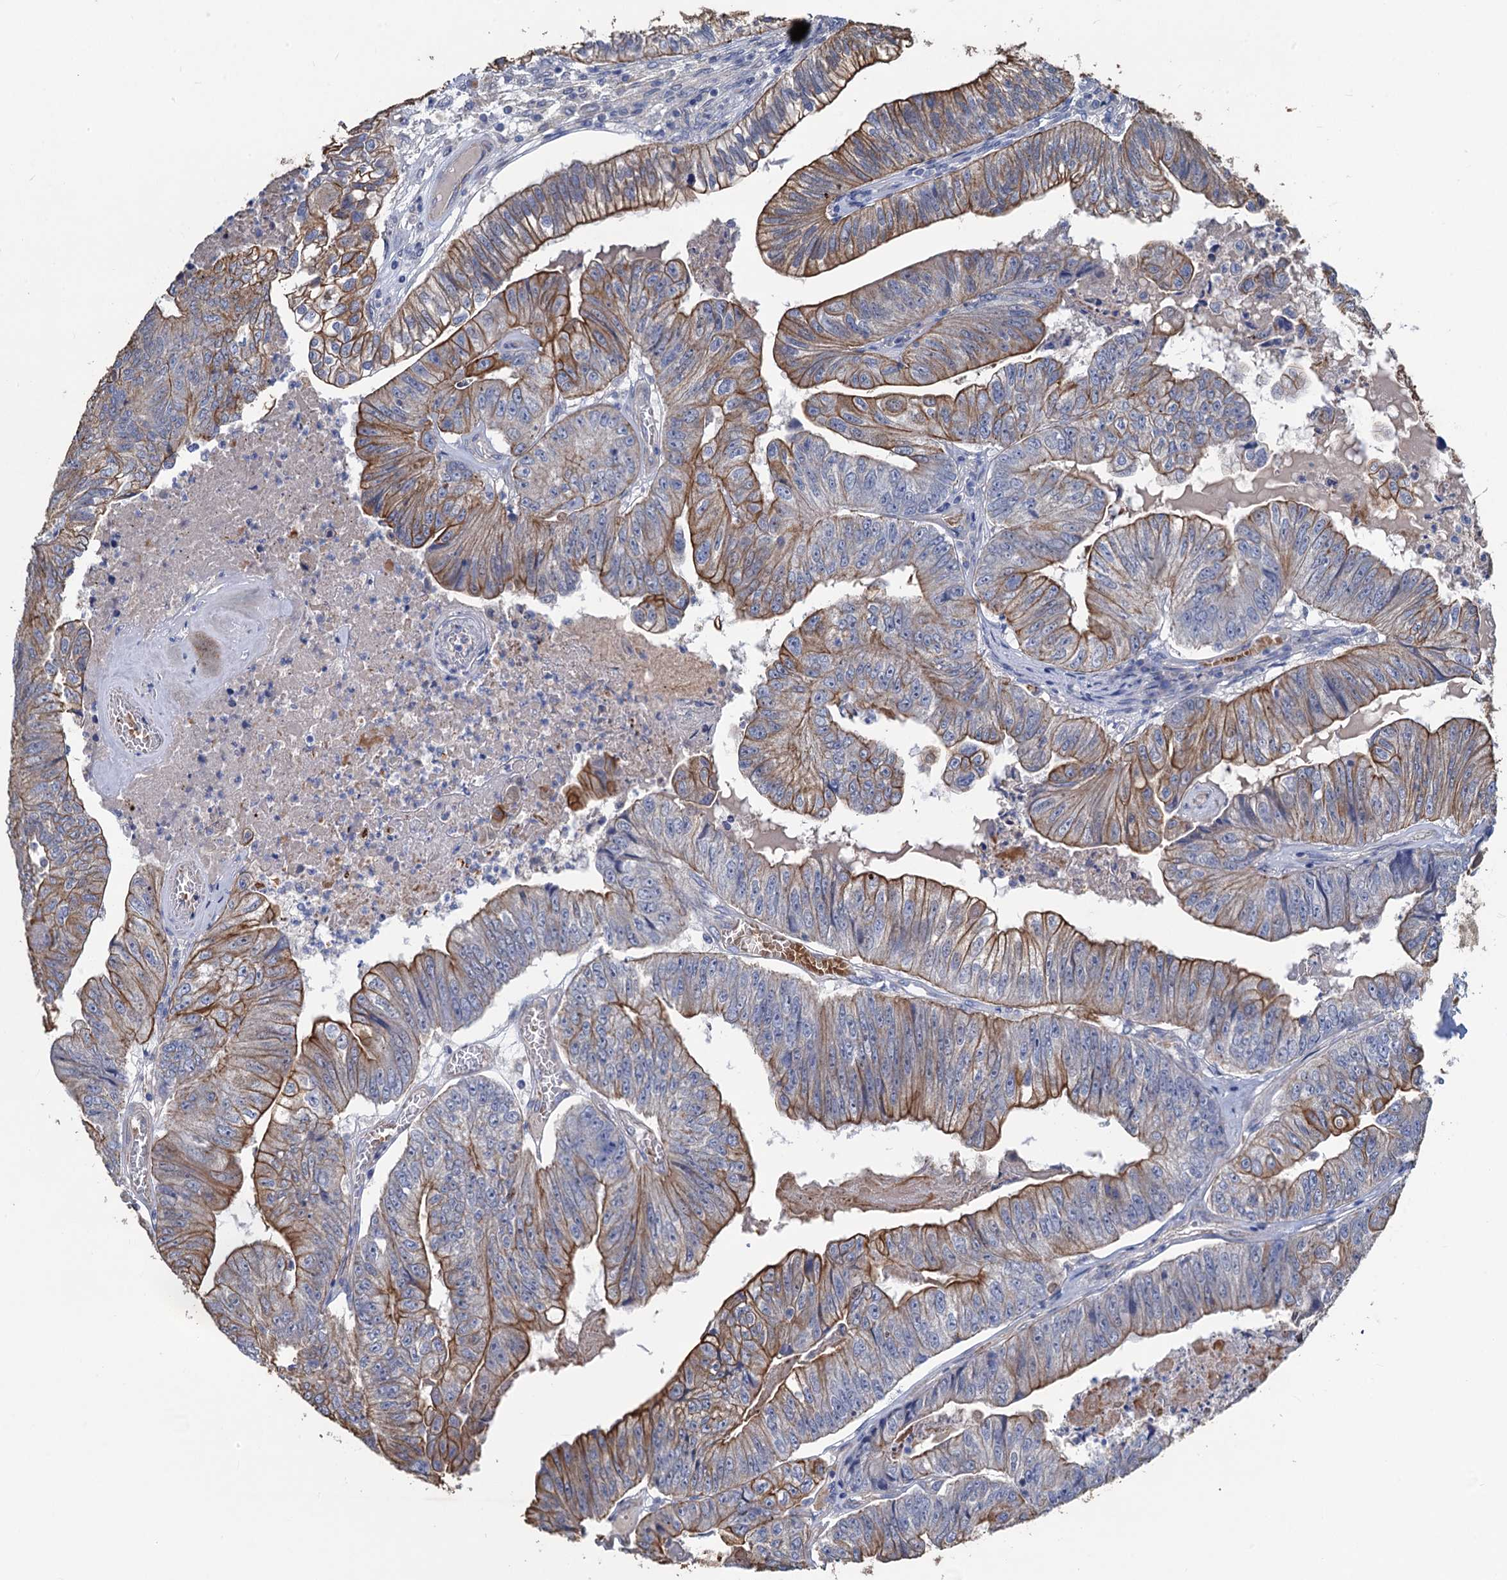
{"staining": {"intensity": "moderate", "quantity": ">75%", "location": "cytoplasmic/membranous"}, "tissue": "colorectal cancer", "cell_type": "Tumor cells", "image_type": "cancer", "snomed": [{"axis": "morphology", "description": "Adenocarcinoma, NOS"}, {"axis": "topography", "description": "Colon"}], "caption": "Immunohistochemistry (IHC) image of neoplastic tissue: colorectal cancer (adenocarcinoma) stained using immunohistochemistry displays medium levels of moderate protein expression localized specifically in the cytoplasmic/membranous of tumor cells, appearing as a cytoplasmic/membranous brown color.", "gene": "SMCO3", "patient": {"sex": "female", "age": 67}}